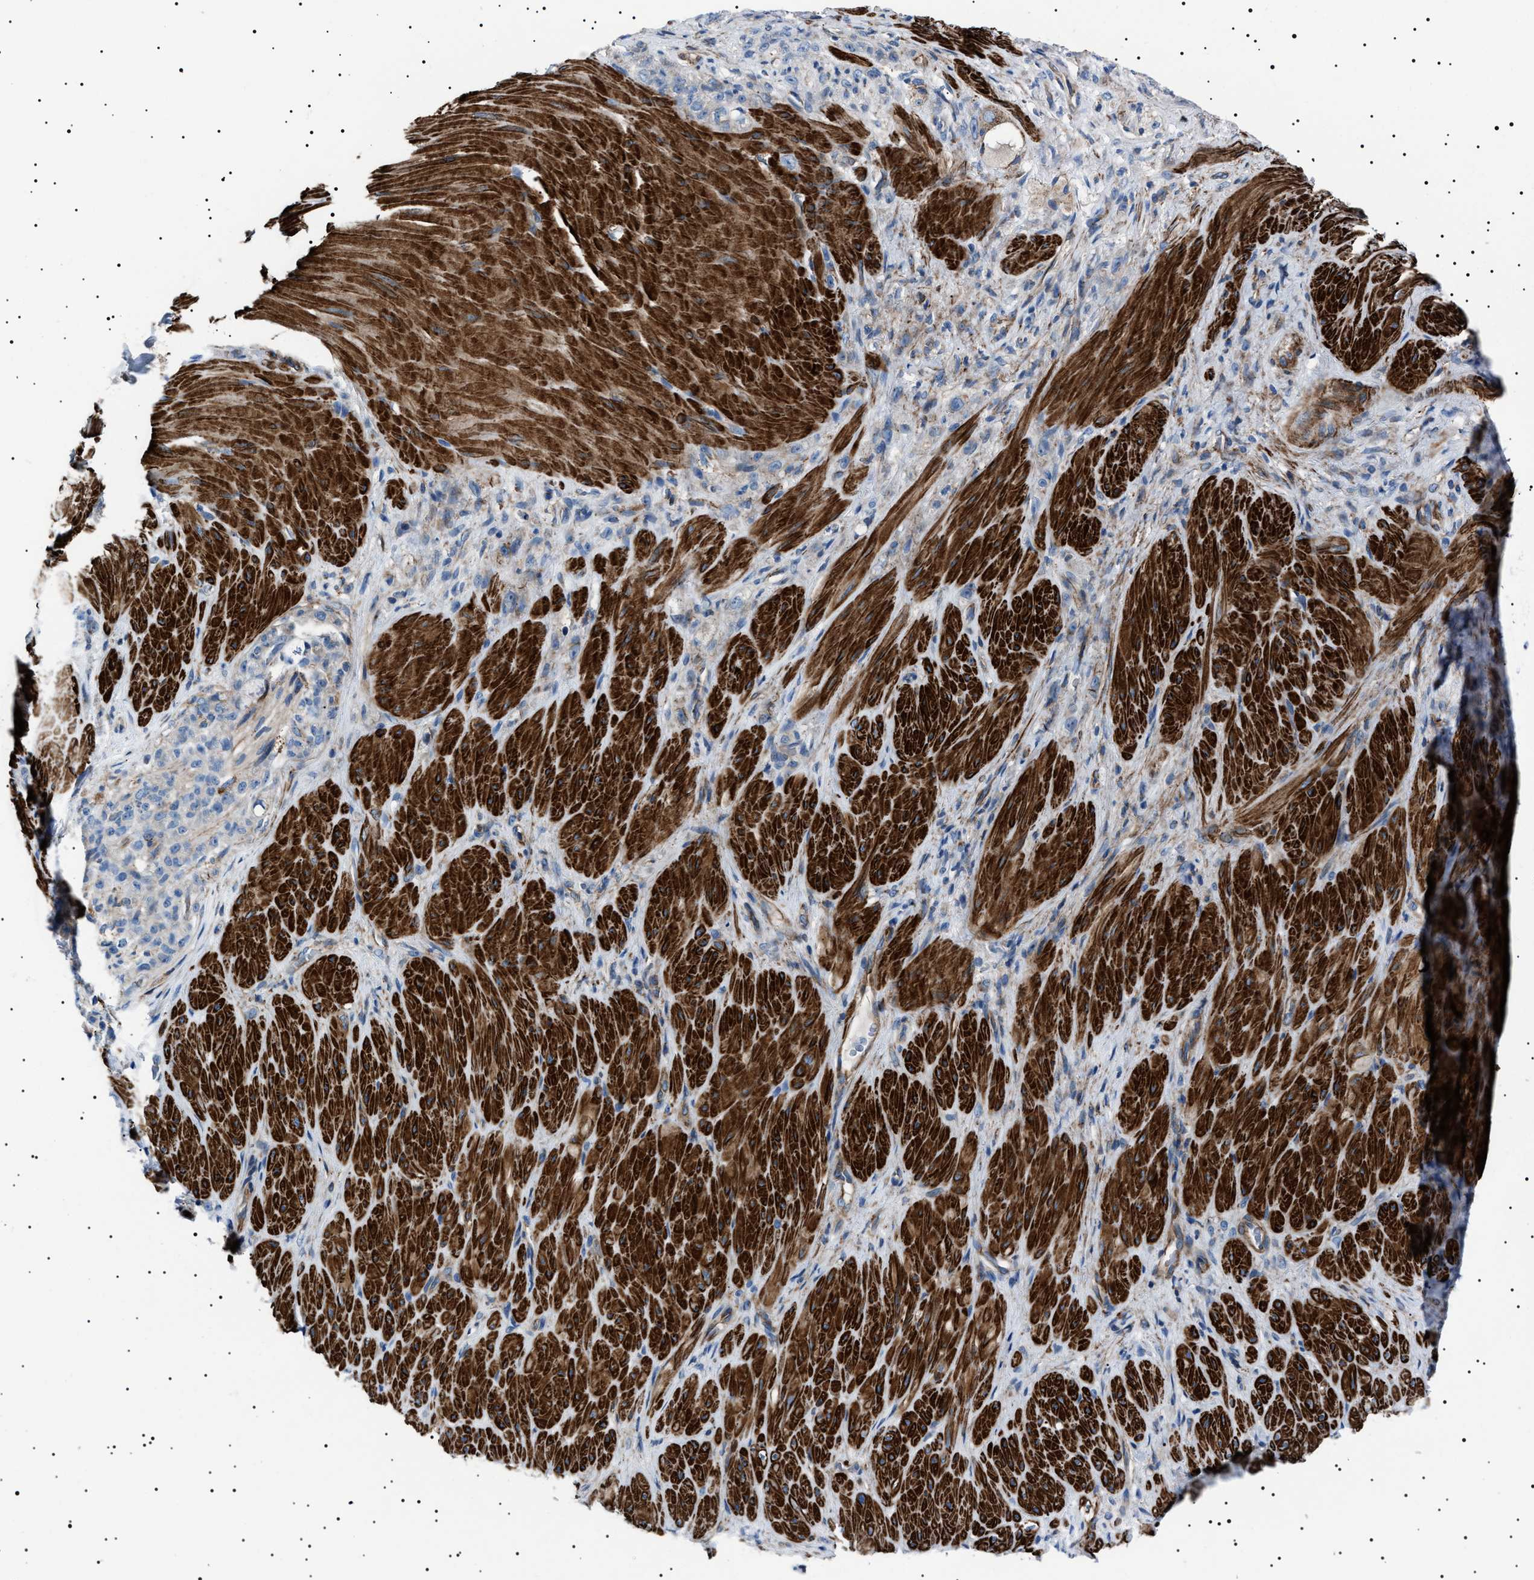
{"staining": {"intensity": "negative", "quantity": "none", "location": "none"}, "tissue": "stomach cancer", "cell_type": "Tumor cells", "image_type": "cancer", "snomed": [{"axis": "morphology", "description": "Normal tissue, NOS"}, {"axis": "morphology", "description": "Adenocarcinoma, NOS"}, {"axis": "topography", "description": "Stomach"}], "caption": "Tumor cells are negative for brown protein staining in adenocarcinoma (stomach). (DAB (3,3'-diaminobenzidine) immunohistochemistry, high magnification).", "gene": "NEU1", "patient": {"sex": "male", "age": 82}}